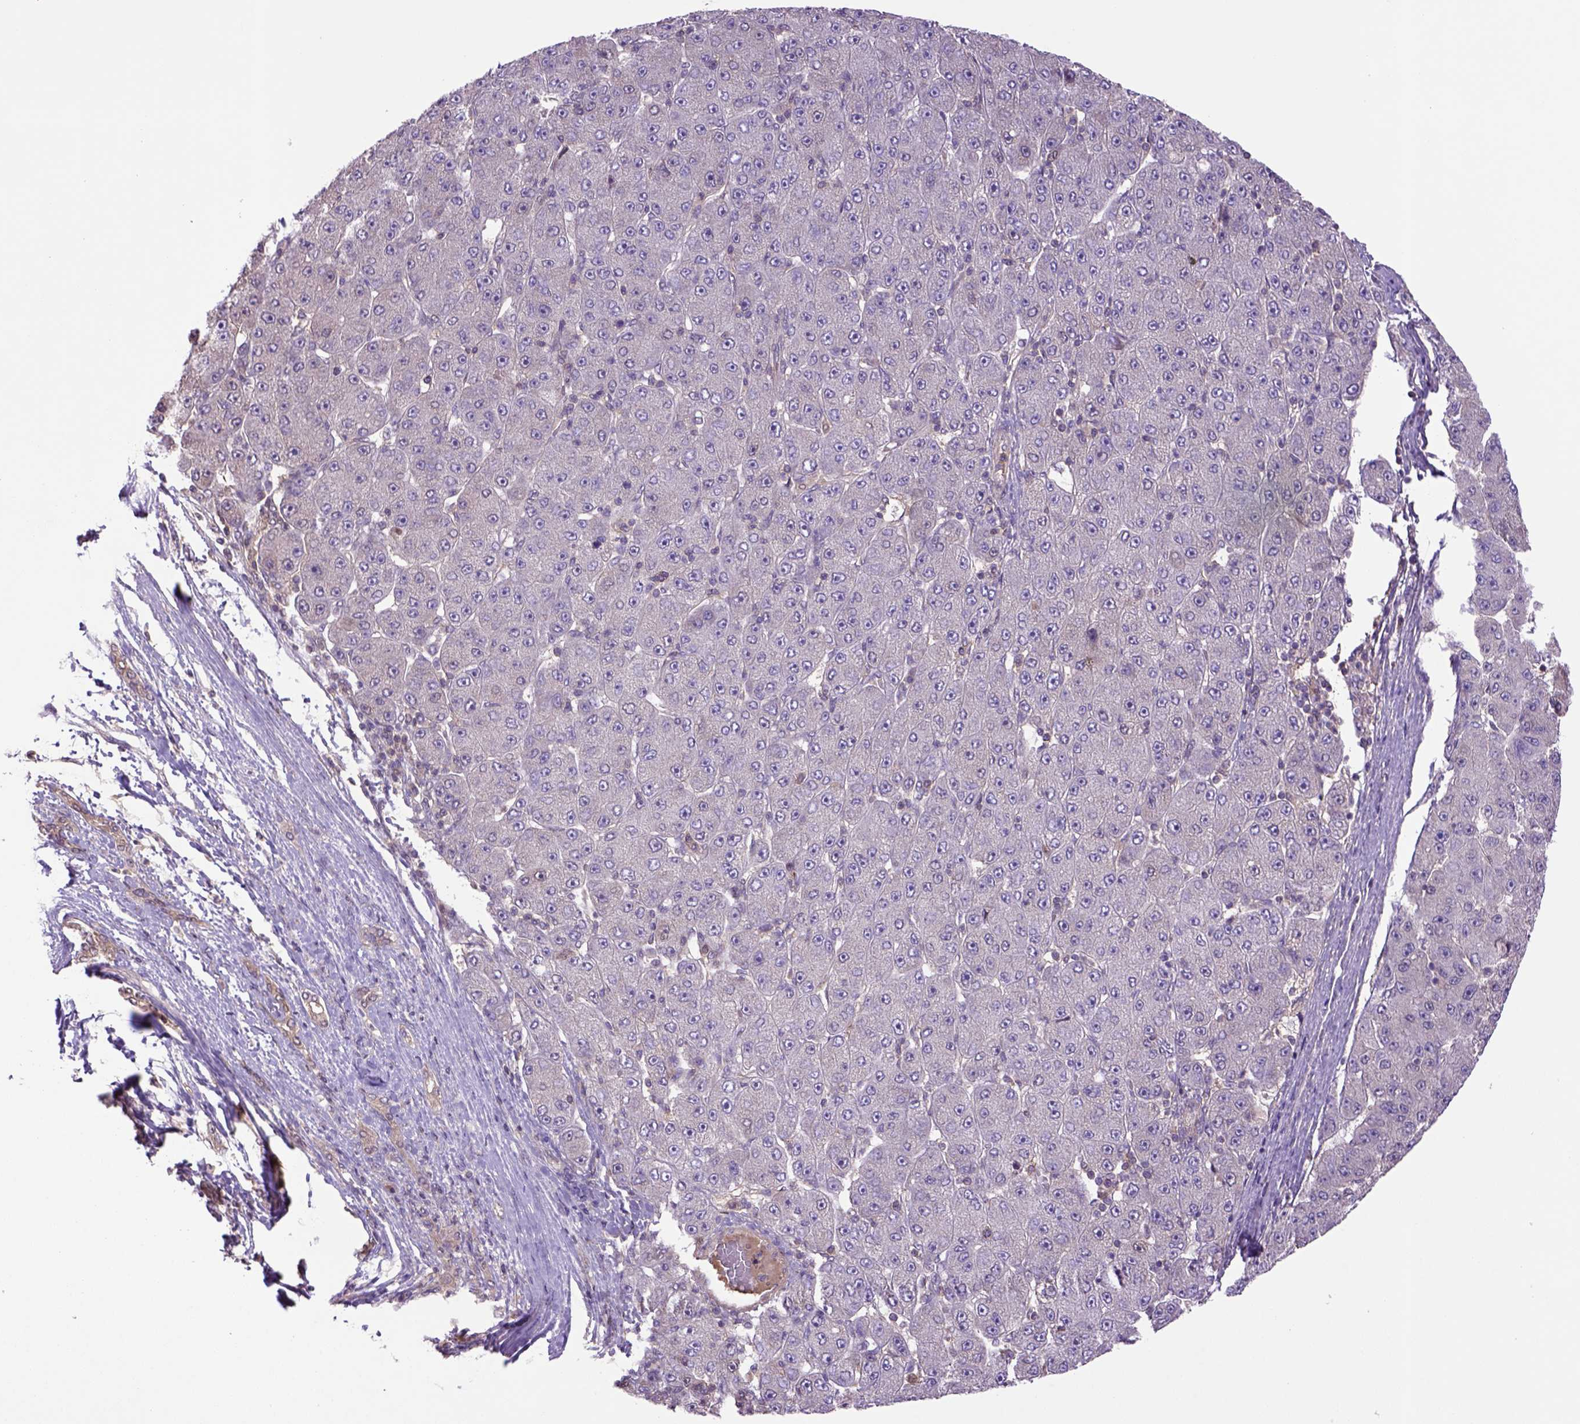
{"staining": {"intensity": "negative", "quantity": "none", "location": "none"}, "tissue": "liver cancer", "cell_type": "Tumor cells", "image_type": "cancer", "snomed": [{"axis": "morphology", "description": "Carcinoma, Hepatocellular, NOS"}, {"axis": "topography", "description": "Liver"}], "caption": "DAB (3,3'-diaminobenzidine) immunohistochemical staining of human liver cancer (hepatocellular carcinoma) displays no significant positivity in tumor cells.", "gene": "HSPBP1", "patient": {"sex": "male", "age": 67}}